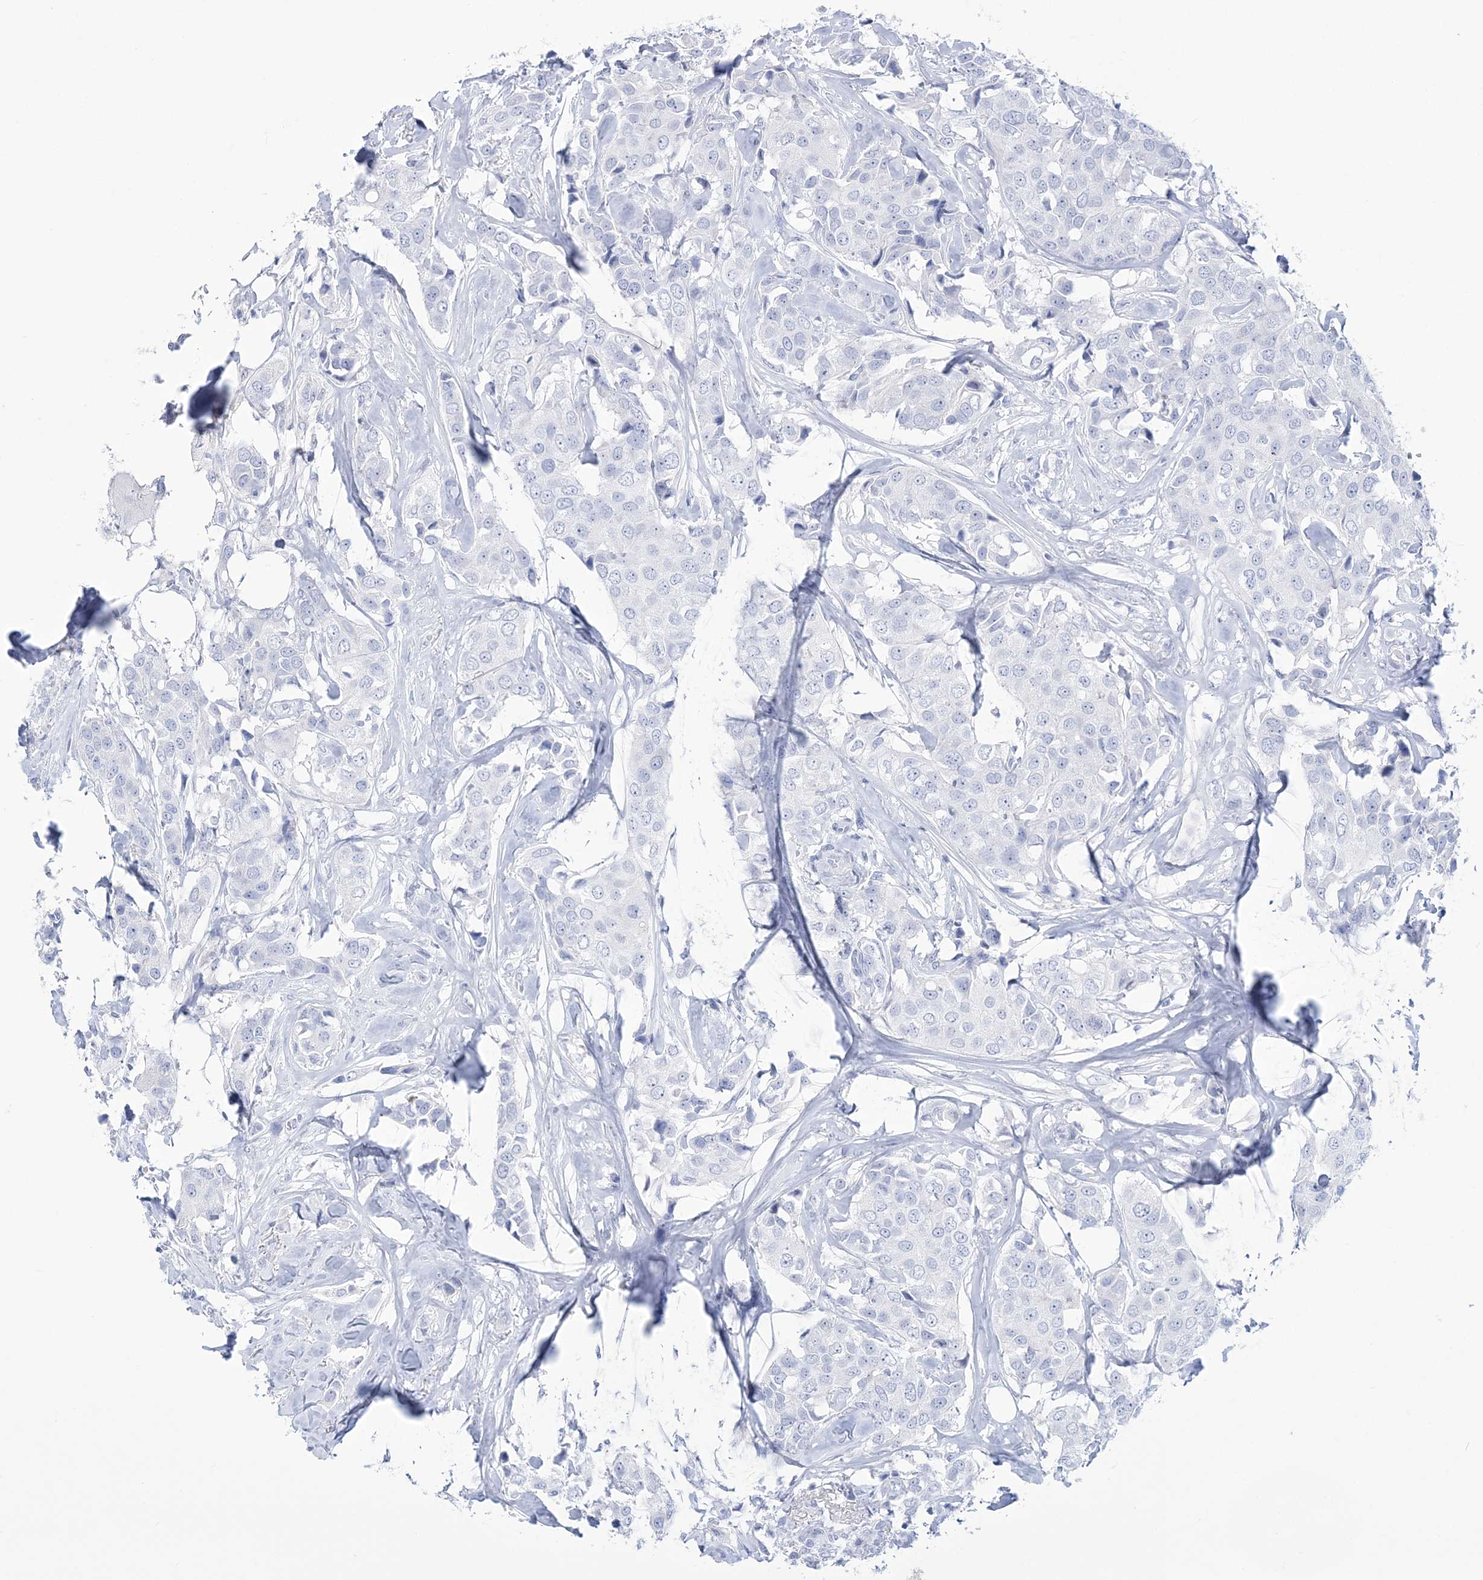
{"staining": {"intensity": "negative", "quantity": "none", "location": "none"}, "tissue": "breast cancer", "cell_type": "Tumor cells", "image_type": "cancer", "snomed": [{"axis": "morphology", "description": "Duct carcinoma"}, {"axis": "topography", "description": "Breast"}], "caption": "This is an immunohistochemistry (IHC) image of human breast infiltrating ductal carcinoma. There is no staining in tumor cells.", "gene": "RBP2", "patient": {"sex": "female", "age": 80}}